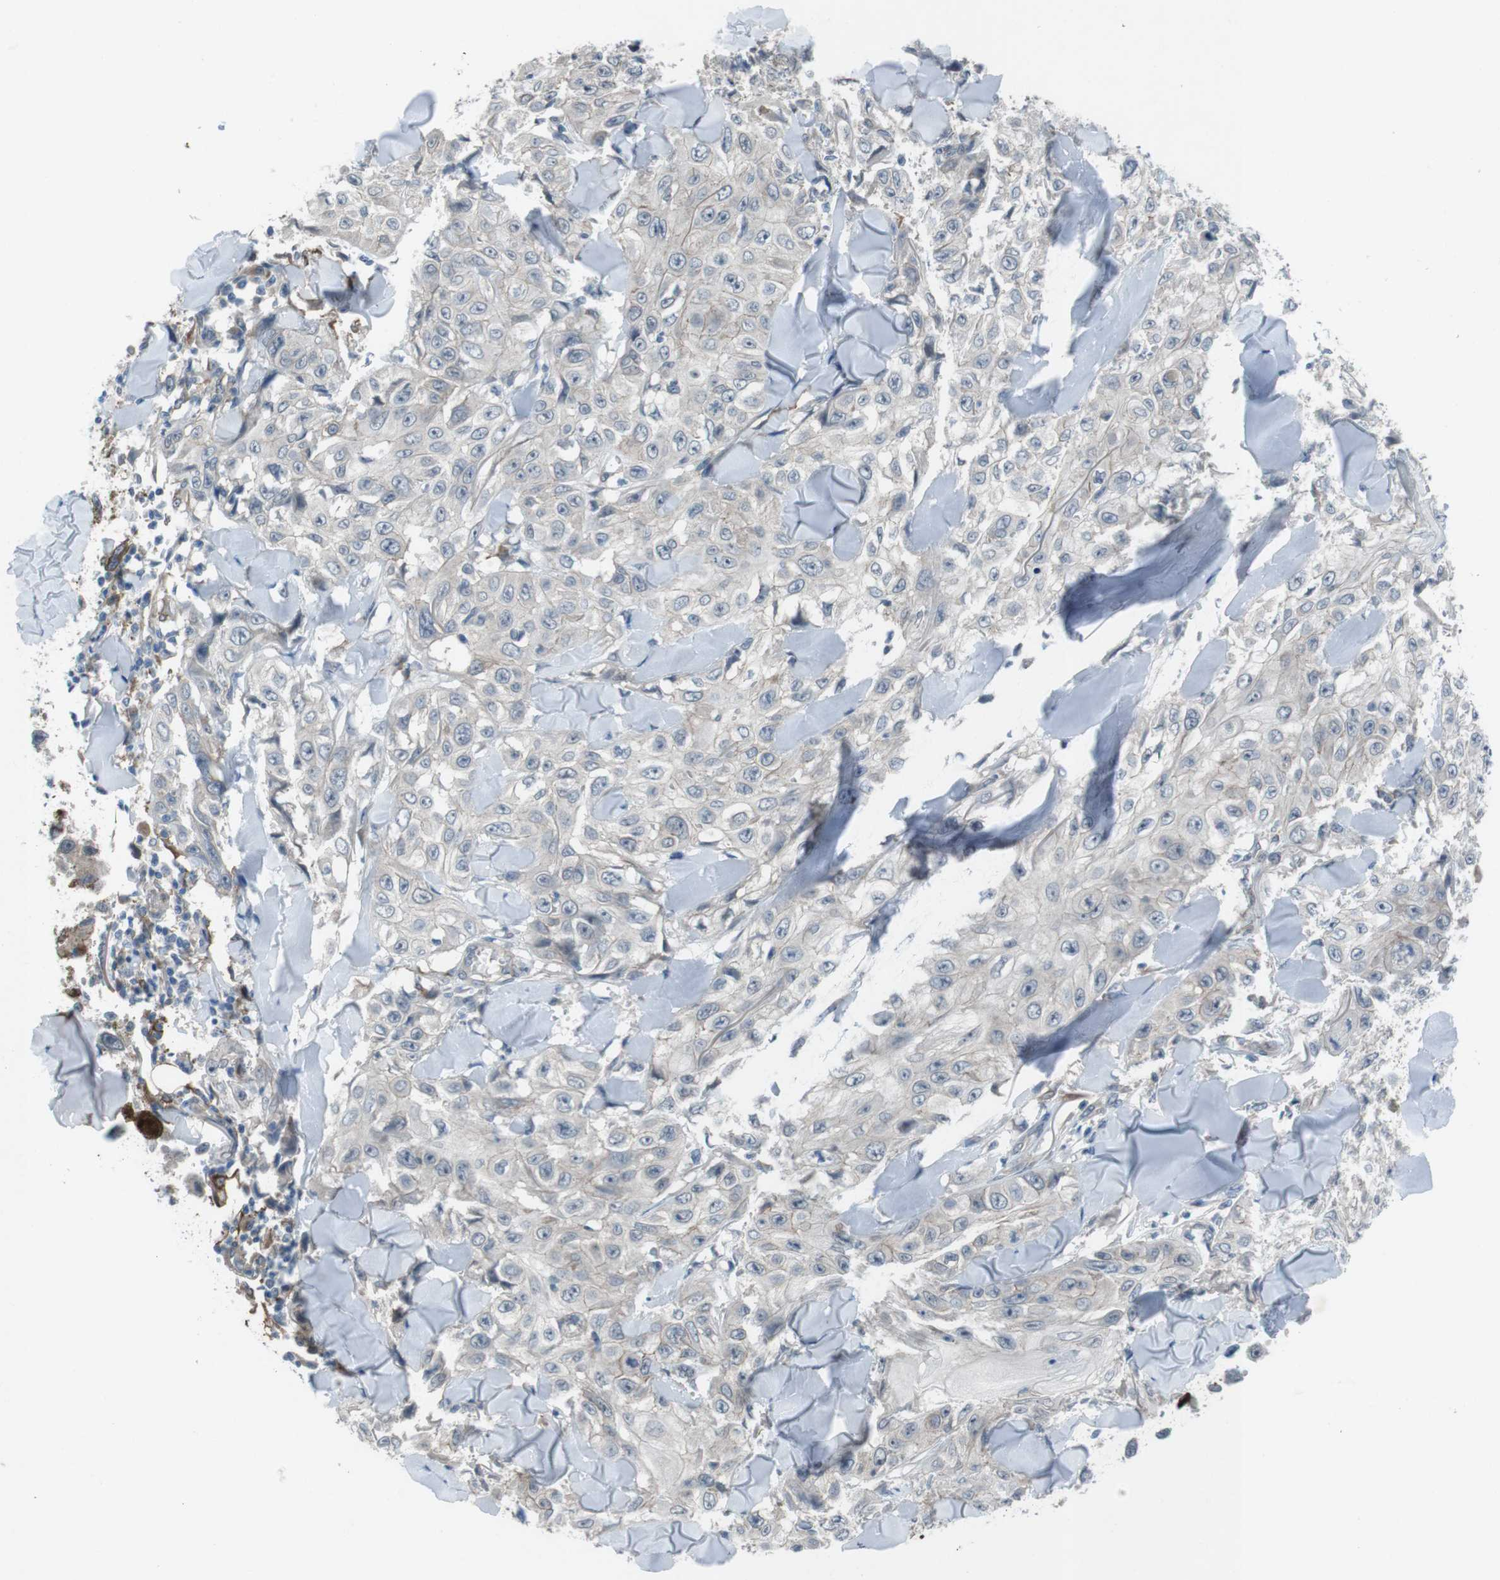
{"staining": {"intensity": "negative", "quantity": "none", "location": "none"}, "tissue": "skin cancer", "cell_type": "Tumor cells", "image_type": "cancer", "snomed": [{"axis": "morphology", "description": "Squamous cell carcinoma, NOS"}, {"axis": "topography", "description": "Skin"}], "caption": "Immunohistochemical staining of skin squamous cell carcinoma shows no significant positivity in tumor cells.", "gene": "ANK2", "patient": {"sex": "male", "age": 86}}